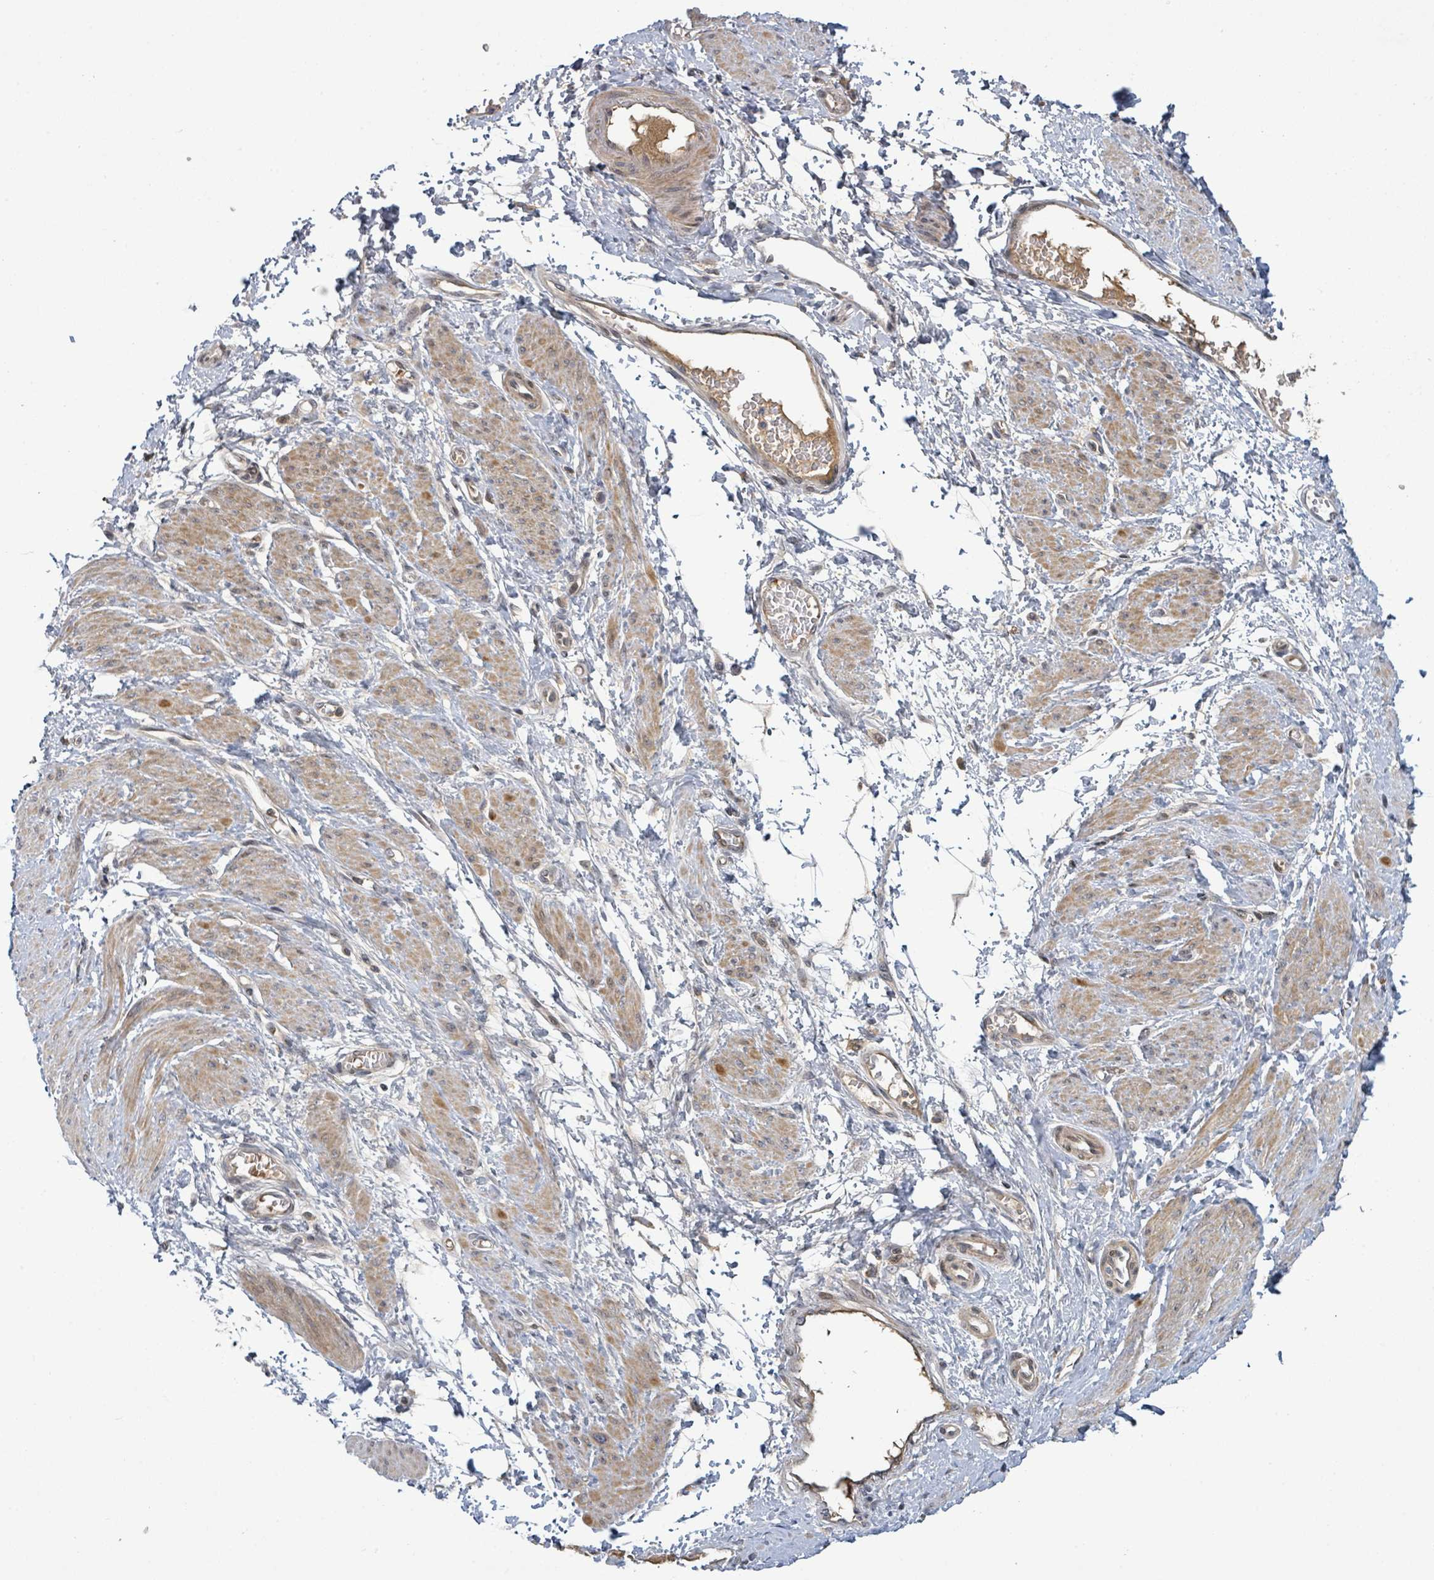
{"staining": {"intensity": "moderate", "quantity": "25%-75%", "location": "cytoplasmic/membranous"}, "tissue": "smooth muscle", "cell_type": "Smooth muscle cells", "image_type": "normal", "snomed": [{"axis": "morphology", "description": "Normal tissue, NOS"}, {"axis": "topography", "description": "Smooth muscle"}, {"axis": "topography", "description": "Uterus"}], "caption": "The photomicrograph exhibits immunohistochemical staining of benign smooth muscle. There is moderate cytoplasmic/membranous expression is identified in approximately 25%-75% of smooth muscle cells. Ihc stains the protein in brown and the nuclei are stained blue.", "gene": "ITGA11", "patient": {"sex": "female", "age": 39}}